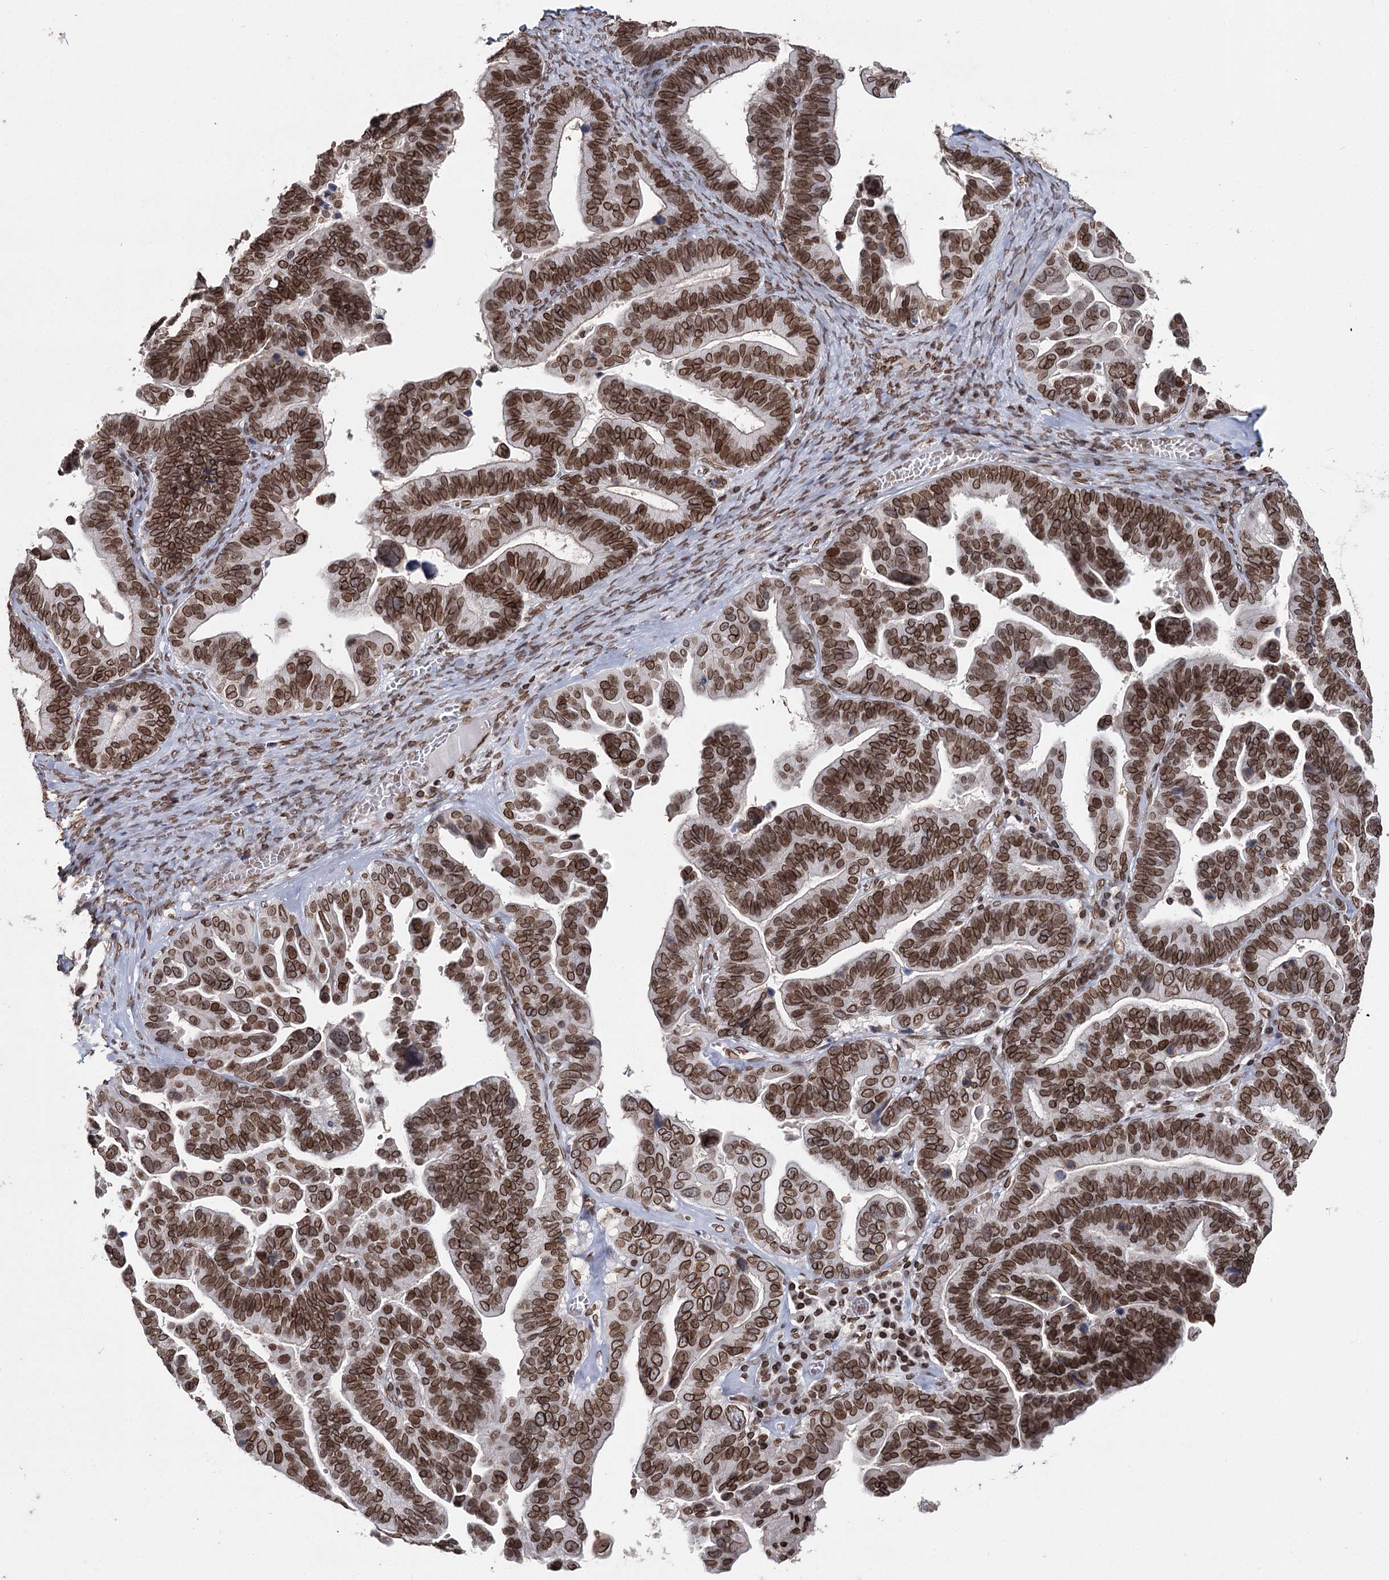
{"staining": {"intensity": "strong", "quantity": ">75%", "location": "cytoplasmic/membranous,nuclear"}, "tissue": "ovarian cancer", "cell_type": "Tumor cells", "image_type": "cancer", "snomed": [{"axis": "morphology", "description": "Cystadenocarcinoma, serous, NOS"}, {"axis": "topography", "description": "Ovary"}], "caption": "Human ovarian serous cystadenocarcinoma stained with a brown dye reveals strong cytoplasmic/membranous and nuclear positive positivity in approximately >75% of tumor cells.", "gene": "KIAA0930", "patient": {"sex": "female", "age": 56}}